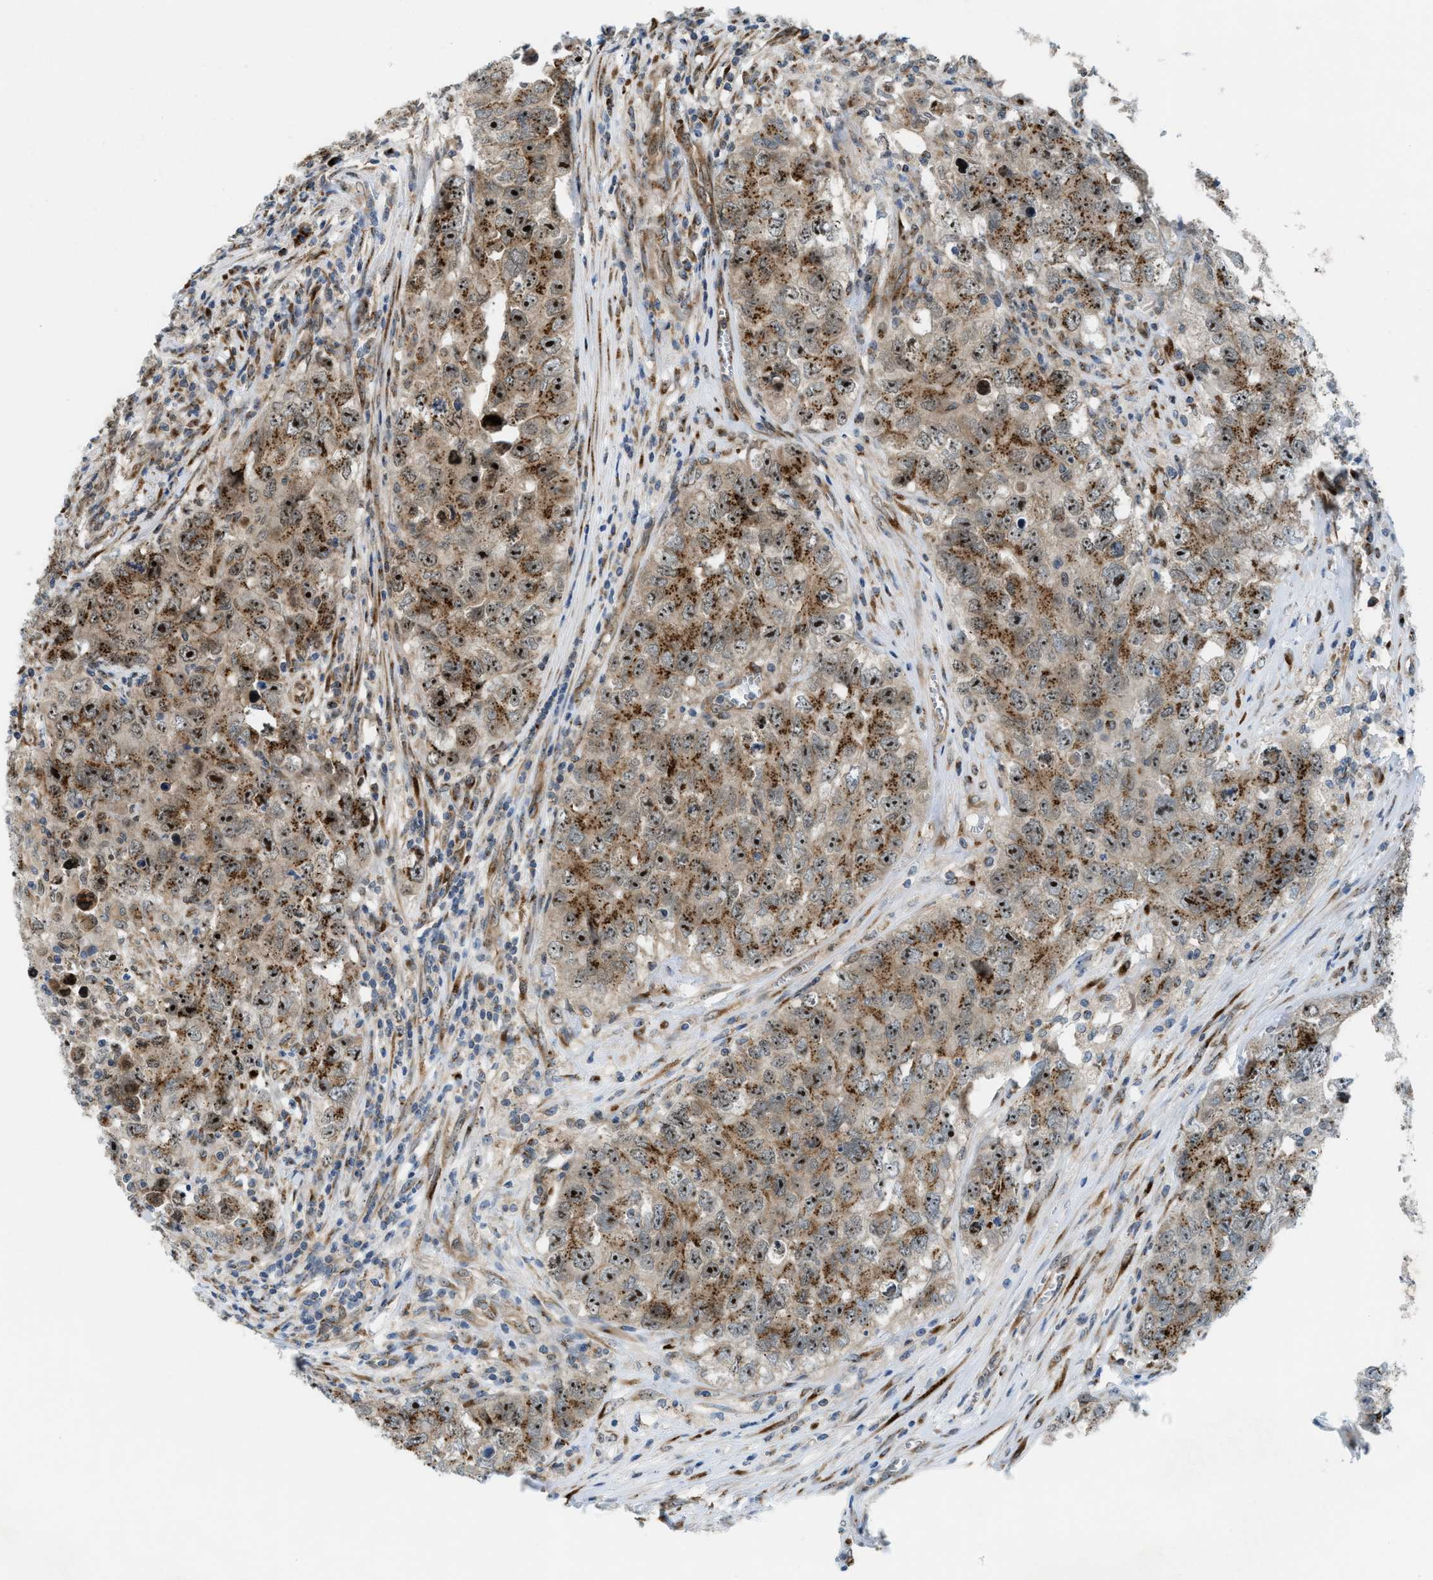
{"staining": {"intensity": "strong", "quantity": ">75%", "location": "nuclear"}, "tissue": "testis cancer", "cell_type": "Tumor cells", "image_type": "cancer", "snomed": [{"axis": "morphology", "description": "Seminoma, NOS"}, {"axis": "morphology", "description": "Carcinoma, Embryonal, NOS"}, {"axis": "topography", "description": "Testis"}], "caption": "Protein expression analysis of human testis embryonal carcinoma reveals strong nuclear staining in approximately >75% of tumor cells.", "gene": "SLC38A10", "patient": {"sex": "male", "age": 43}}